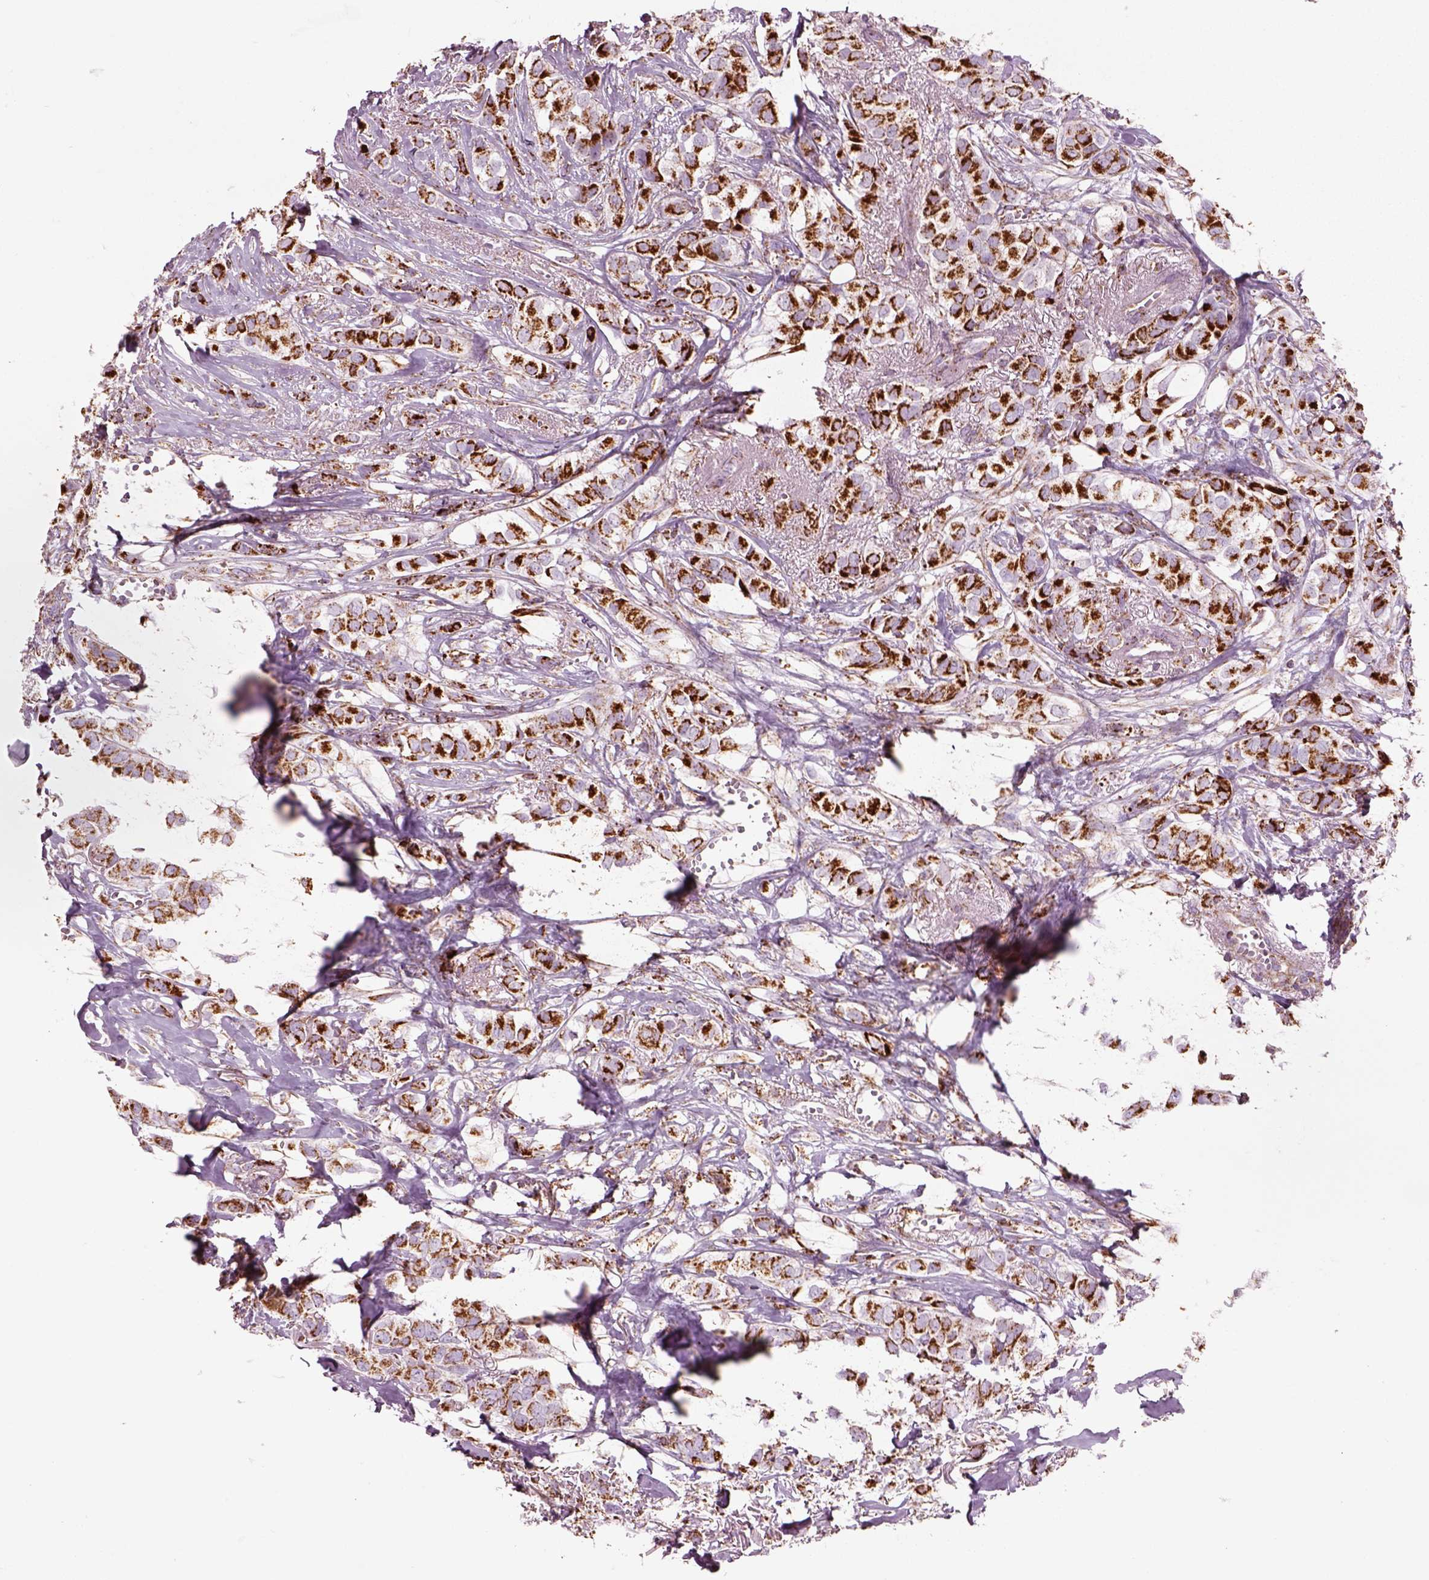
{"staining": {"intensity": "moderate", "quantity": ">75%", "location": "cytoplasmic/membranous"}, "tissue": "breast cancer", "cell_type": "Tumor cells", "image_type": "cancer", "snomed": [{"axis": "morphology", "description": "Duct carcinoma"}, {"axis": "topography", "description": "Breast"}], "caption": "Protein staining exhibits moderate cytoplasmic/membranous positivity in about >75% of tumor cells in infiltrating ductal carcinoma (breast). The protein of interest is shown in brown color, while the nuclei are stained blue.", "gene": "SLC25A24", "patient": {"sex": "female", "age": 85}}